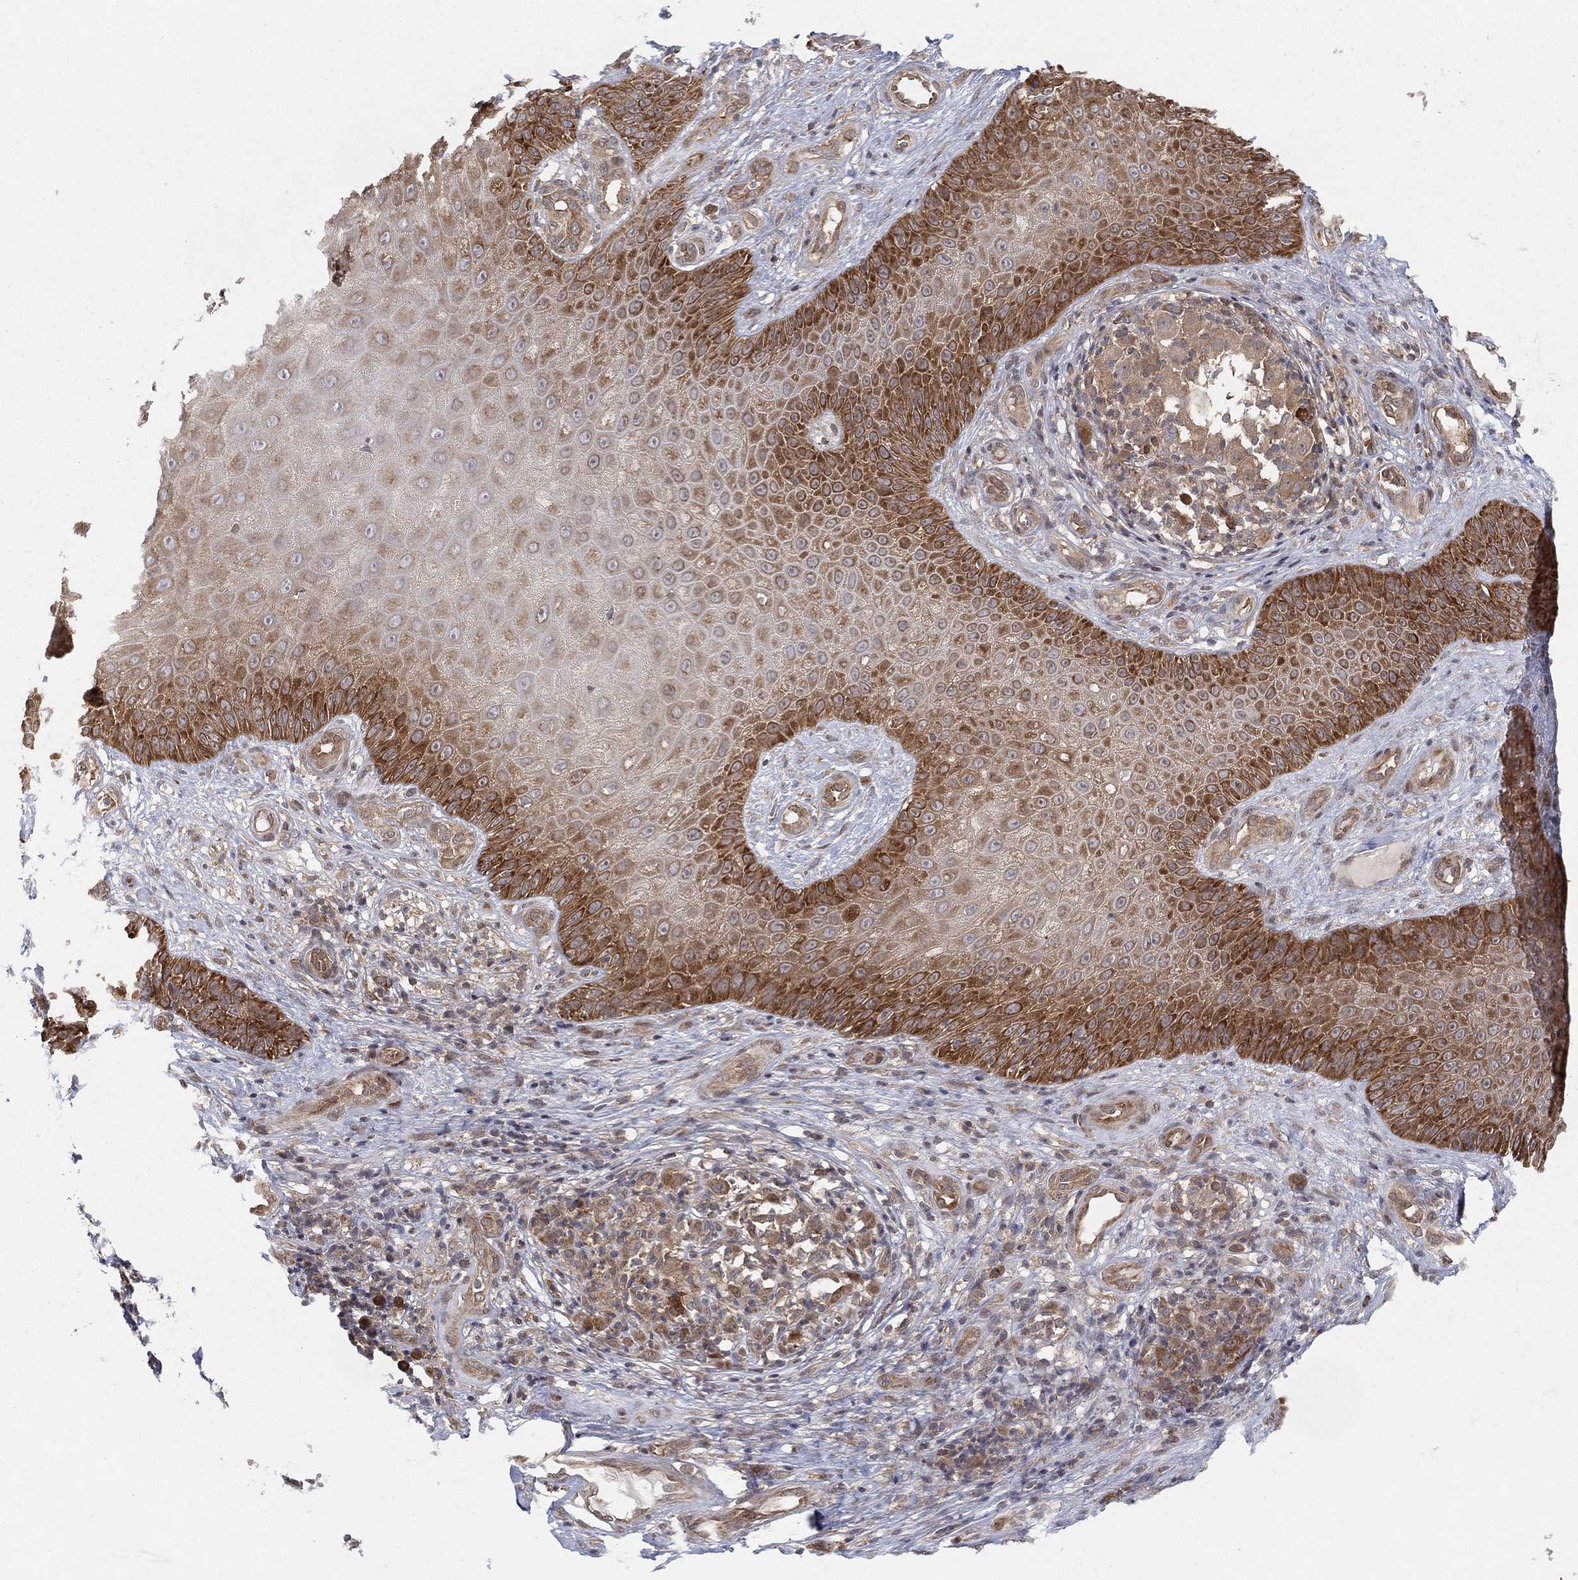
{"staining": {"intensity": "moderate", "quantity": "<25%", "location": "cytoplasmic/membranous"}, "tissue": "melanoma", "cell_type": "Tumor cells", "image_type": "cancer", "snomed": [{"axis": "morphology", "description": "Malignant melanoma, NOS"}, {"axis": "topography", "description": "Skin"}], "caption": "Immunohistochemical staining of human malignant melanoma exhibits low levels of moderate cytoplasmic/membranous protein expression in approximately <25% of tumor cells. (brown staining indicates protein expression, while blue staining denotes nuclei).", "gene": "TMTC4", "patient": {"sex": "female", "age": 87}}